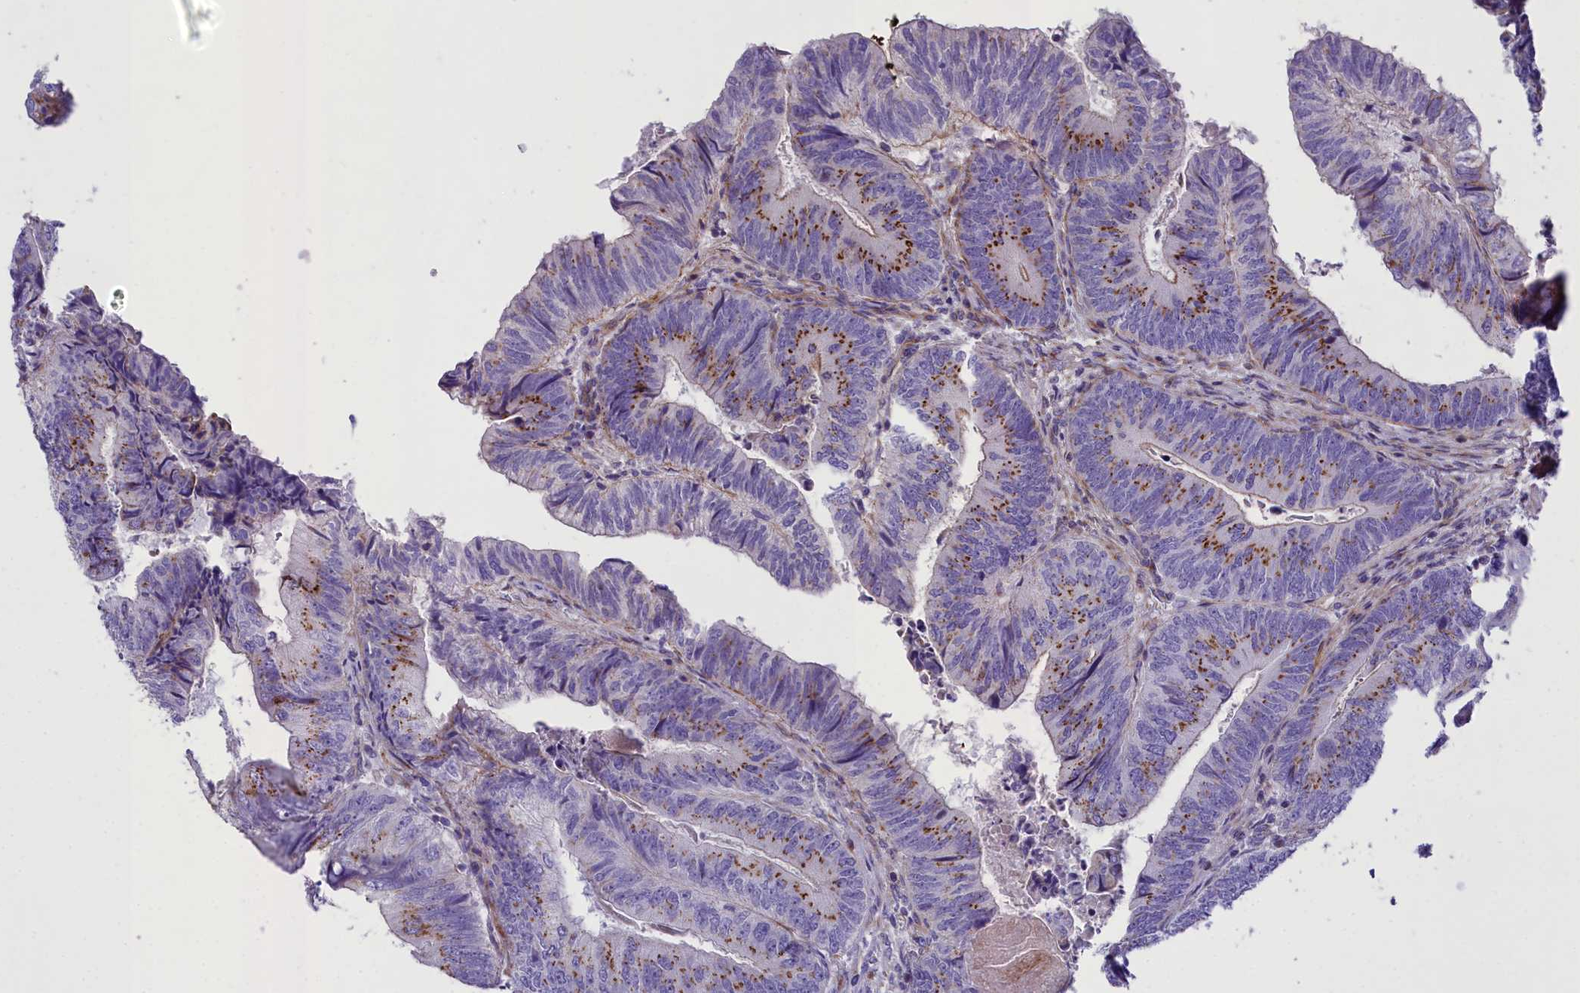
{"staining": {"intensity": "moderate", "quantity": "25%-75%", "location": "cytoplasmic/membranous"}, "tissue": "colorectal cancer", "cell_type": "Tumor cells", "image_type": "cancer", "snomed": [{"axis": "morphology", "description": "Adenocarcinoma, NOS"}, {"axis": "topography", "description": "Colon"}], "caption": "Immunohistochemical staining of colorectal adenocarcinoma displays medium levels of moderate cytoplasmic/membranous positivity in approximately 25%-75% of tumor cells.", "gene": "GFRA1", "patient": {"sex": "female", "age": 67}}